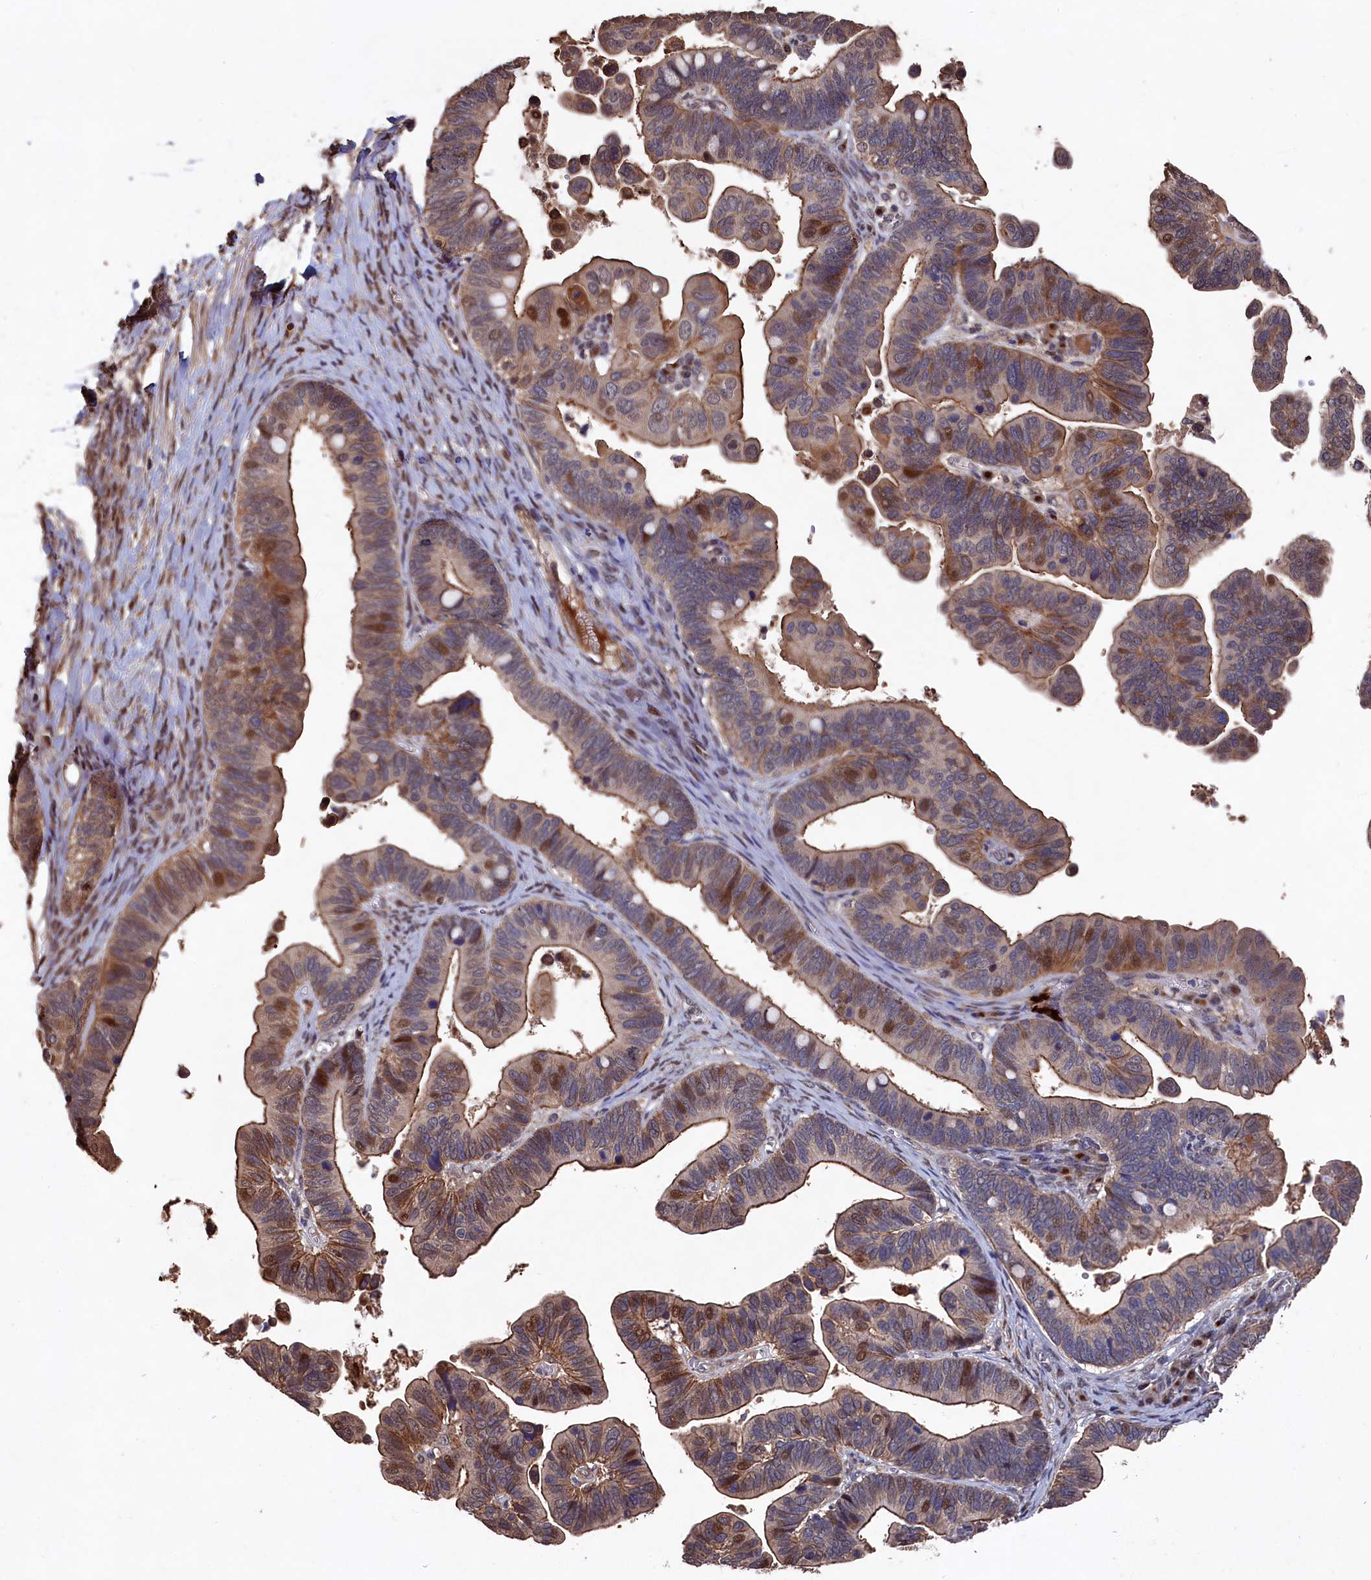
{"staining": {"intensity": "moderate", "quantity": "25%-75%", "location": "cytoplasmic/membranous,nuclear"}, "tissue": "ovarian cancer", "cell_type": "Tumor cells", "image_type": "cancer", "snomed": [{"axis": "morphology", "description": "Cystadenocarcinoma, serous, NOS"}, {"axis": "topography", "description": "Ovary"}], "caption": "An immunohistochemistry micrograph of neoplastic tissue is shown. Protein staining in brown shows moderate cytoplasmic/membranous and nuclear positivity in ovarian cancer within tumor cells. (DAB IHC with brightfield microscopy, high magnification).", "gene": "NAA60", "patient": {"sex": "female", "age": 56}}